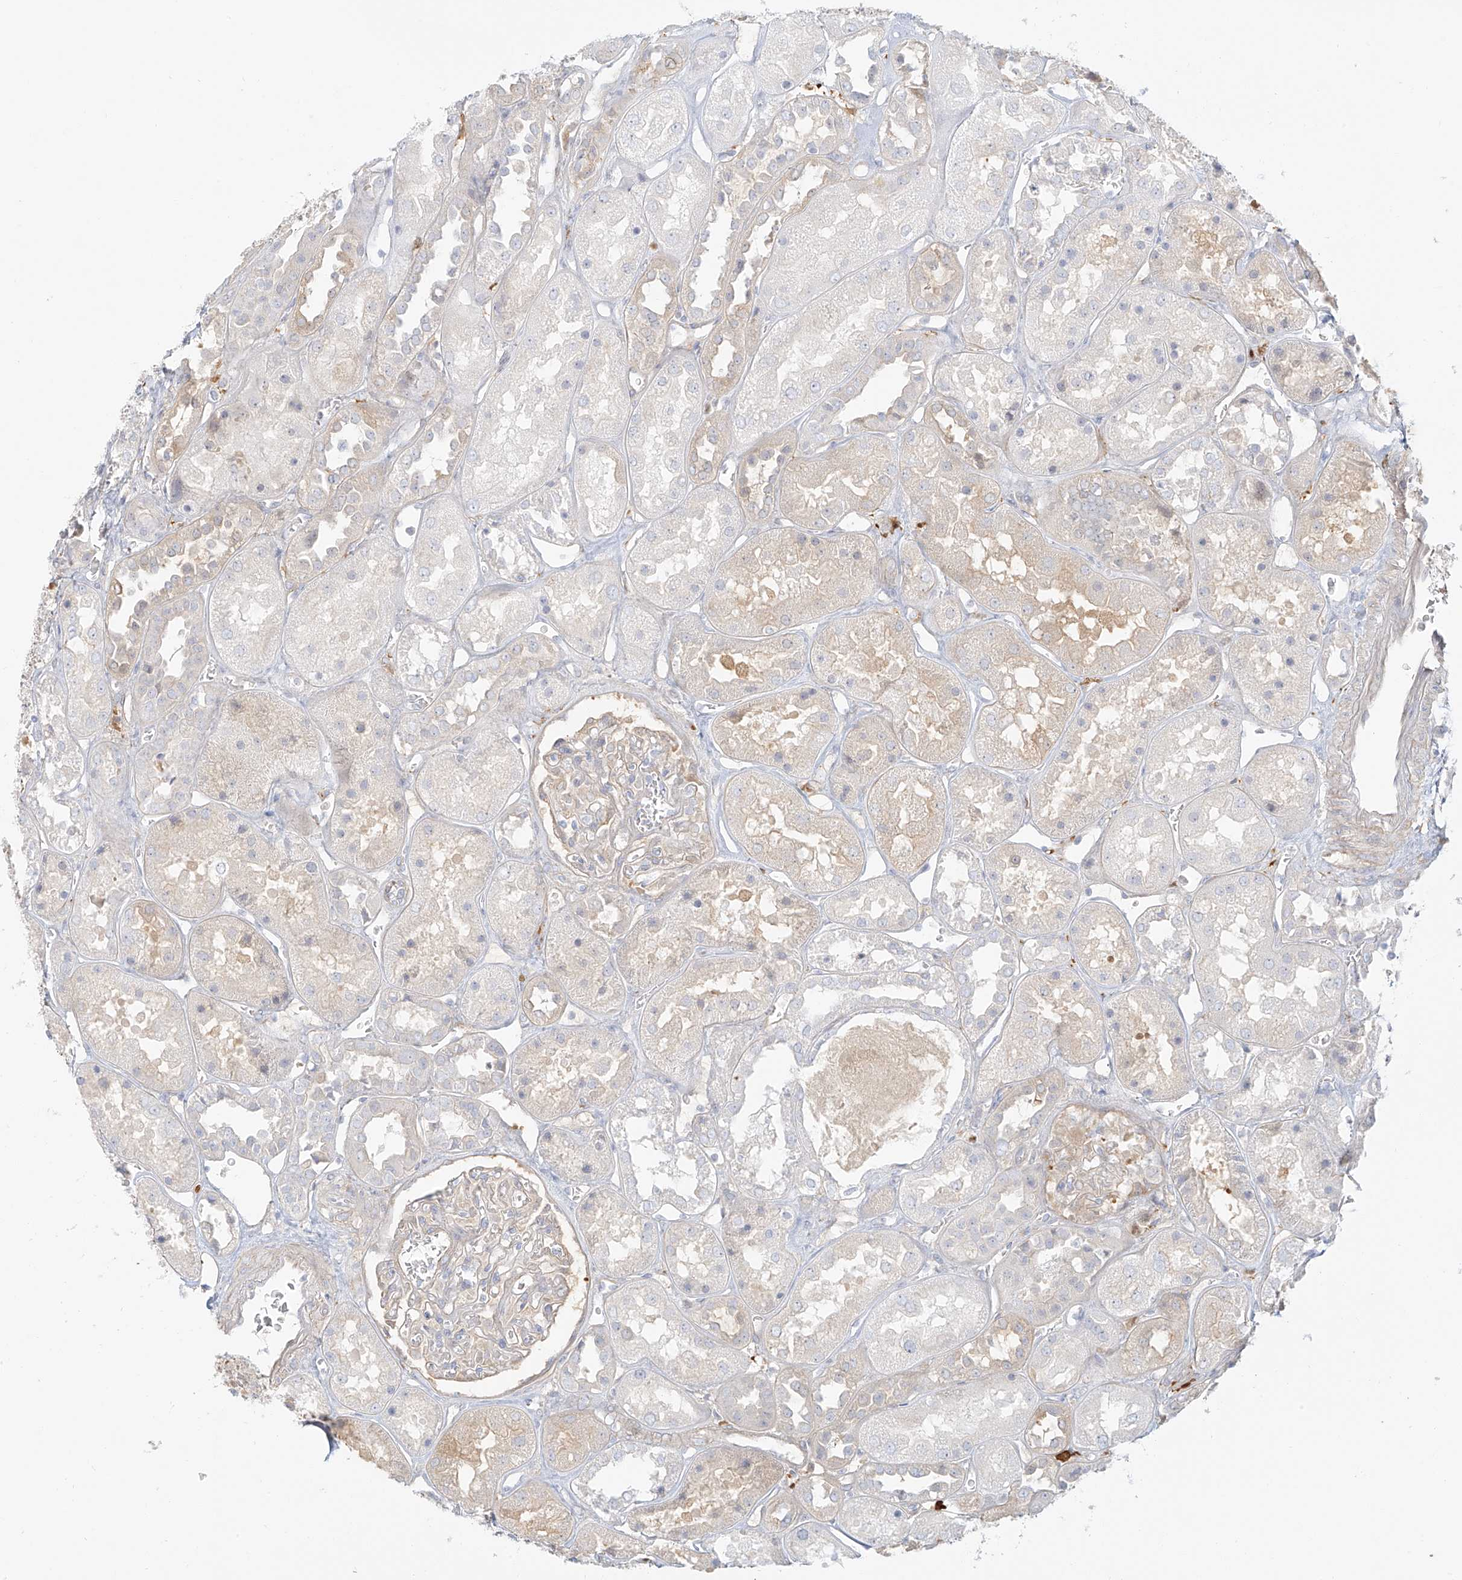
{"staining": {"intensity": "negative", "quantity": "none", "location": "none"}, "tissue": "kidney", "cell_type": "Cells in glomeruli", "image_type": "normal", "snomed": [{"axis": "morphology", "description": "Normal tissue, NOS"}, {"axis": "topography", "description": "Kidney"}], "caption": "A high-resolution histopathology image shows IHC staining of unremarkable kidney, which reveals no significant positivity in cells in glomeruli. (DAB (3,3'-diaminobenzidine) IHC visualized using brightfield microscopy, high magnification).", "gene": "UPK1B", "patient": {"sex": "male", "age": 70}}